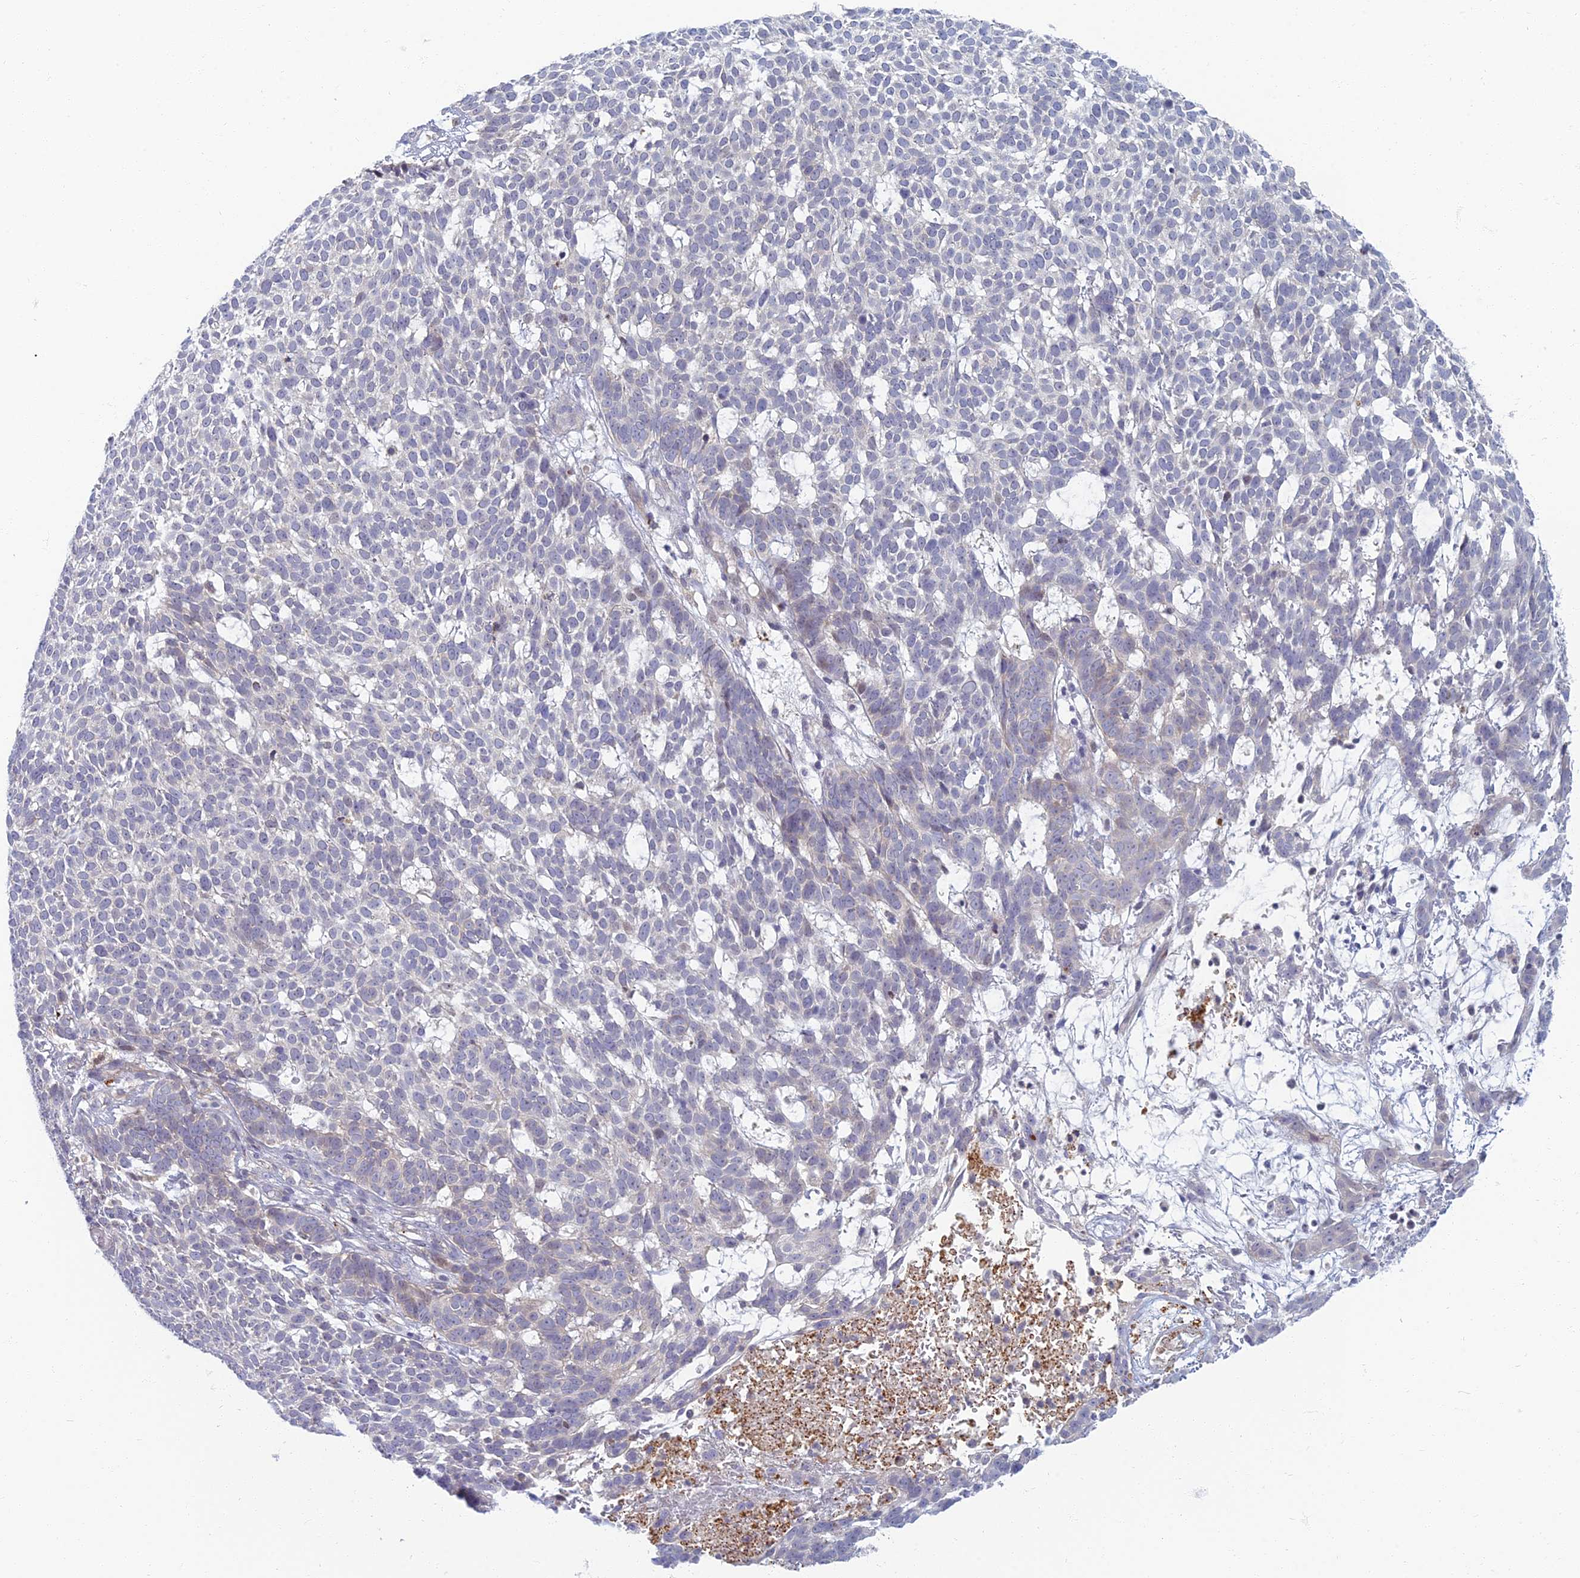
{"staining": {"intensity": "negative", "quantity": "none", "location": "none"}, "tissue": "skin cancer", "cell_type": "Tumor cells", "image_type": "cancer", "snomed": [{"axis": "morphology", "description": "Basal cell carcinoma"}, {"axis": "topography", "description": "Skin"}], "caption": "Immunohistochemistry (IHC) histopathology image of skin cancer stained for a protein (brown), which shows no staining in tumor cells.", "gene": "CHMP4B", "patient": {"sex": "female", "age": 78}}